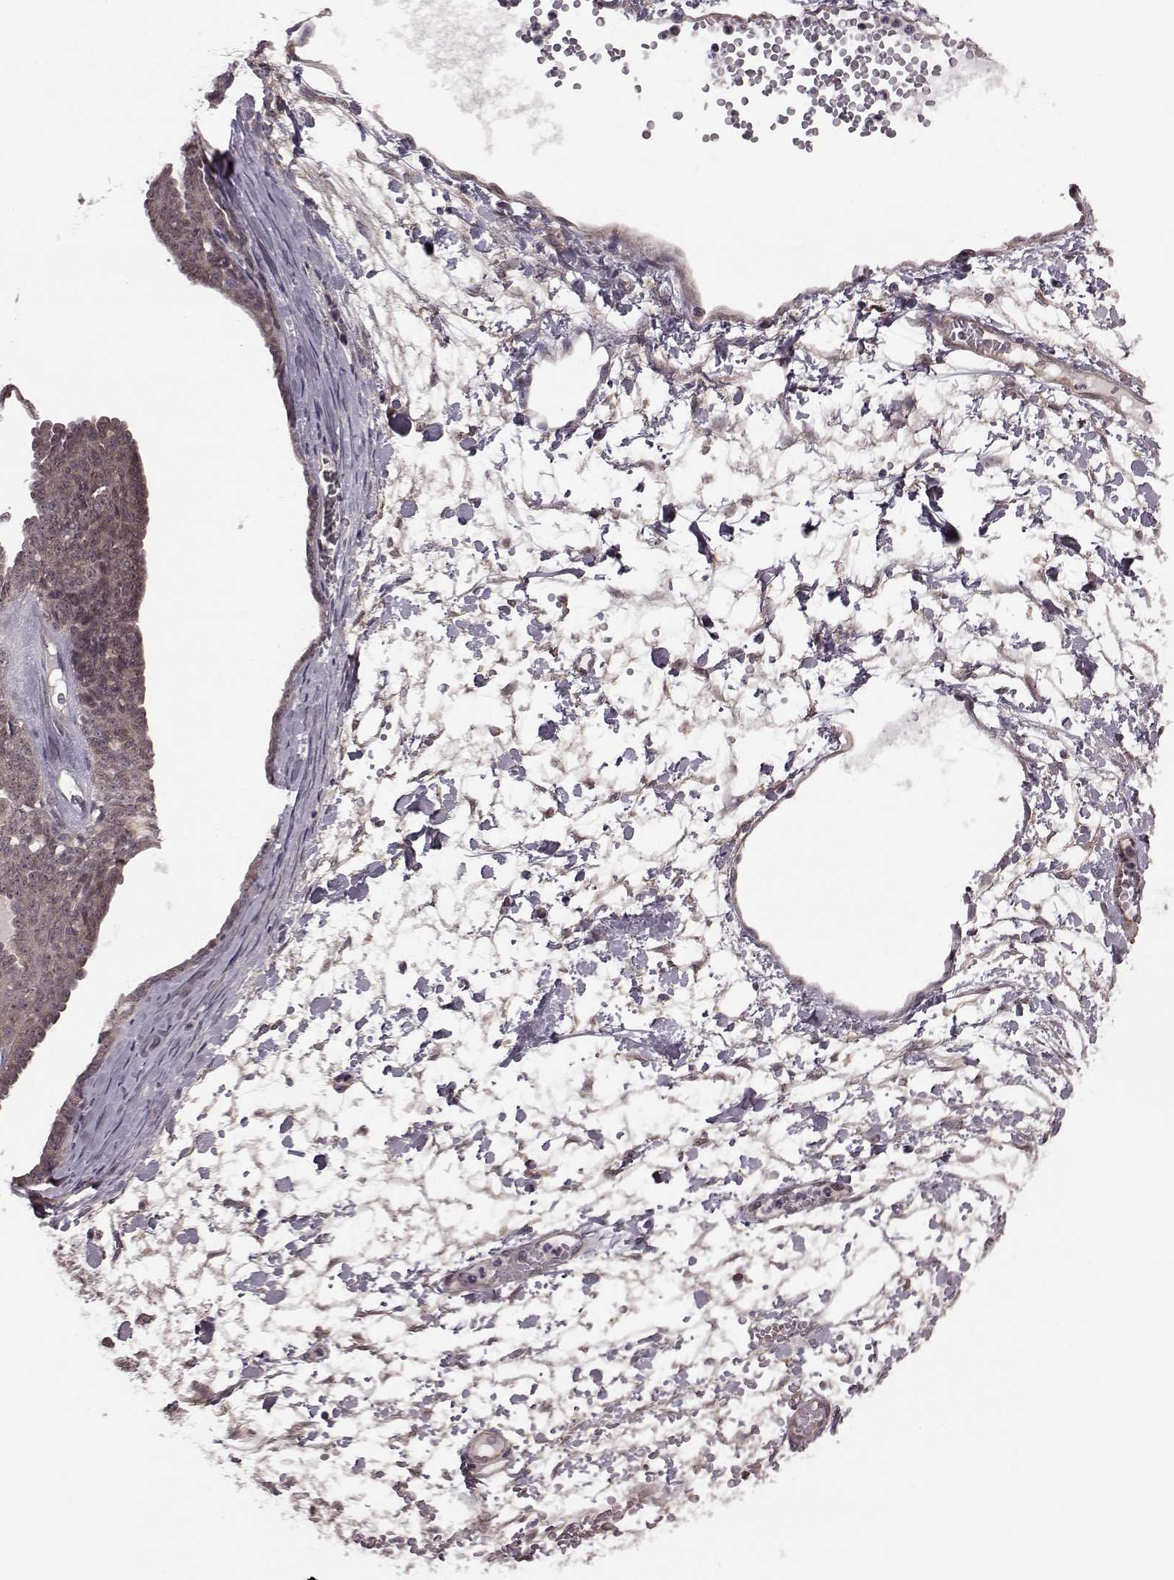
{"staining": {"intensity": "moderate", "quantity": ">75%", "location": "cytoplasmic/membranous"}, "tissue": "ovarian cancer", "cell_type": "Tumor cells", "image_type": "cancer", "snomed": [{"axis": "morphology", "description": "Cystadenocarcinoma, serous, NOS"}, {"axis": "topography", "description": "Ovary"}], "caption": "Moderate cytoplasmic/membranous staining for a protein is appreciated in approximately >75% of tumor cells of ovarian cancer using immunohistochemistry (IHC).", "gene": "FNIP2", "patient": {"sex": "female", "age": 71}}